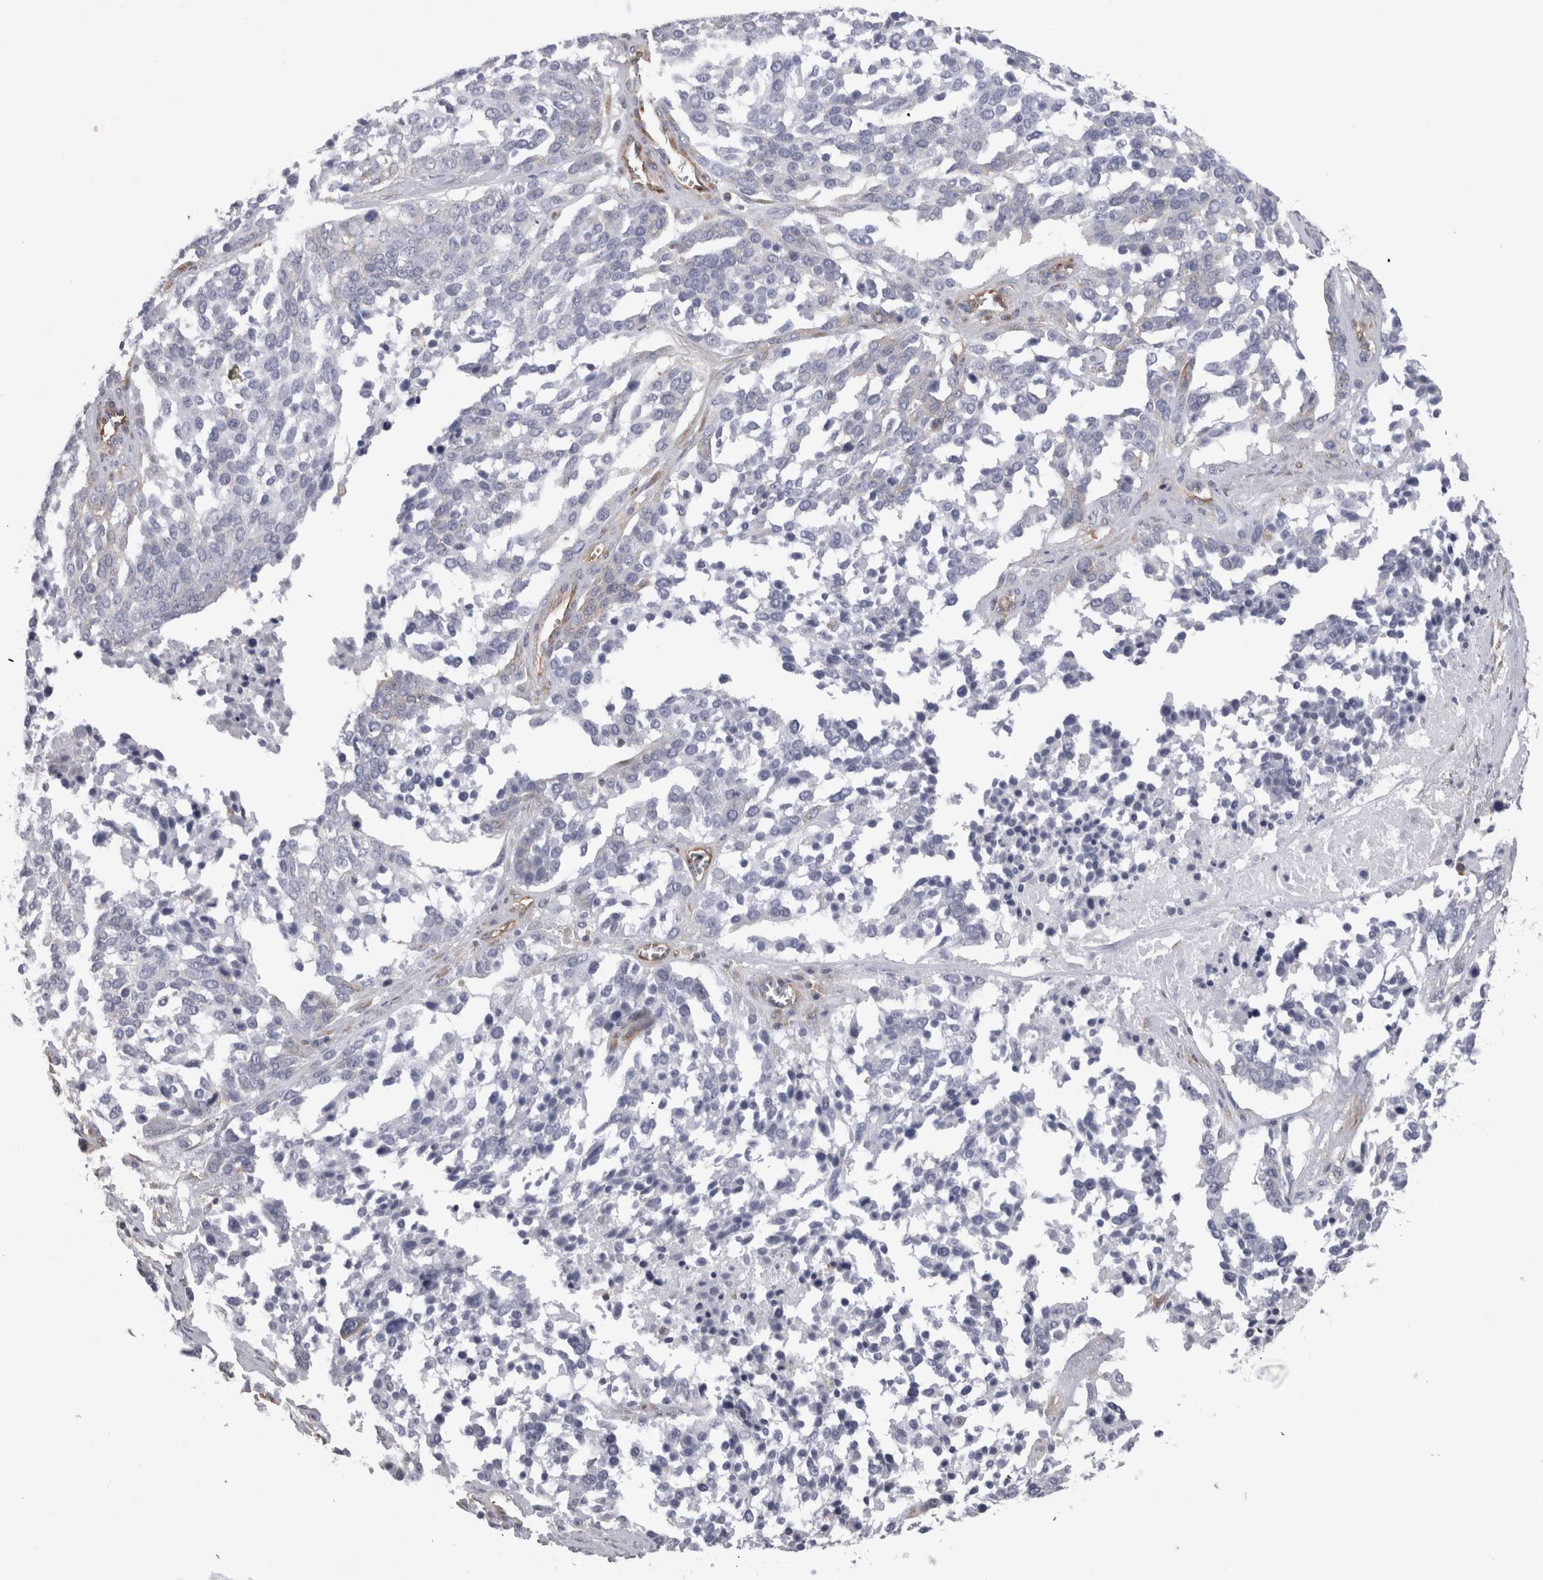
{"staining": {"intensity": "negative", "quantity": "none", "location": "none"}, "tissue": "ovarian cancer", "cell_type": "Tumor cells", "image_type": "cancer", "snomed": [{"axis": "morphology", "description": "Cystadenocarcinoma, serous, NOS"}, {"axis": "topography", "description": "Ovary"}], "caption": "Human serous cystadenocarcinoma (ovarian) stained for a protein using immunohistochemistry demonstrates no expression in tumor cells.", "gene": "ATXN3", "patient": {"sex": "female", "age": 44}}